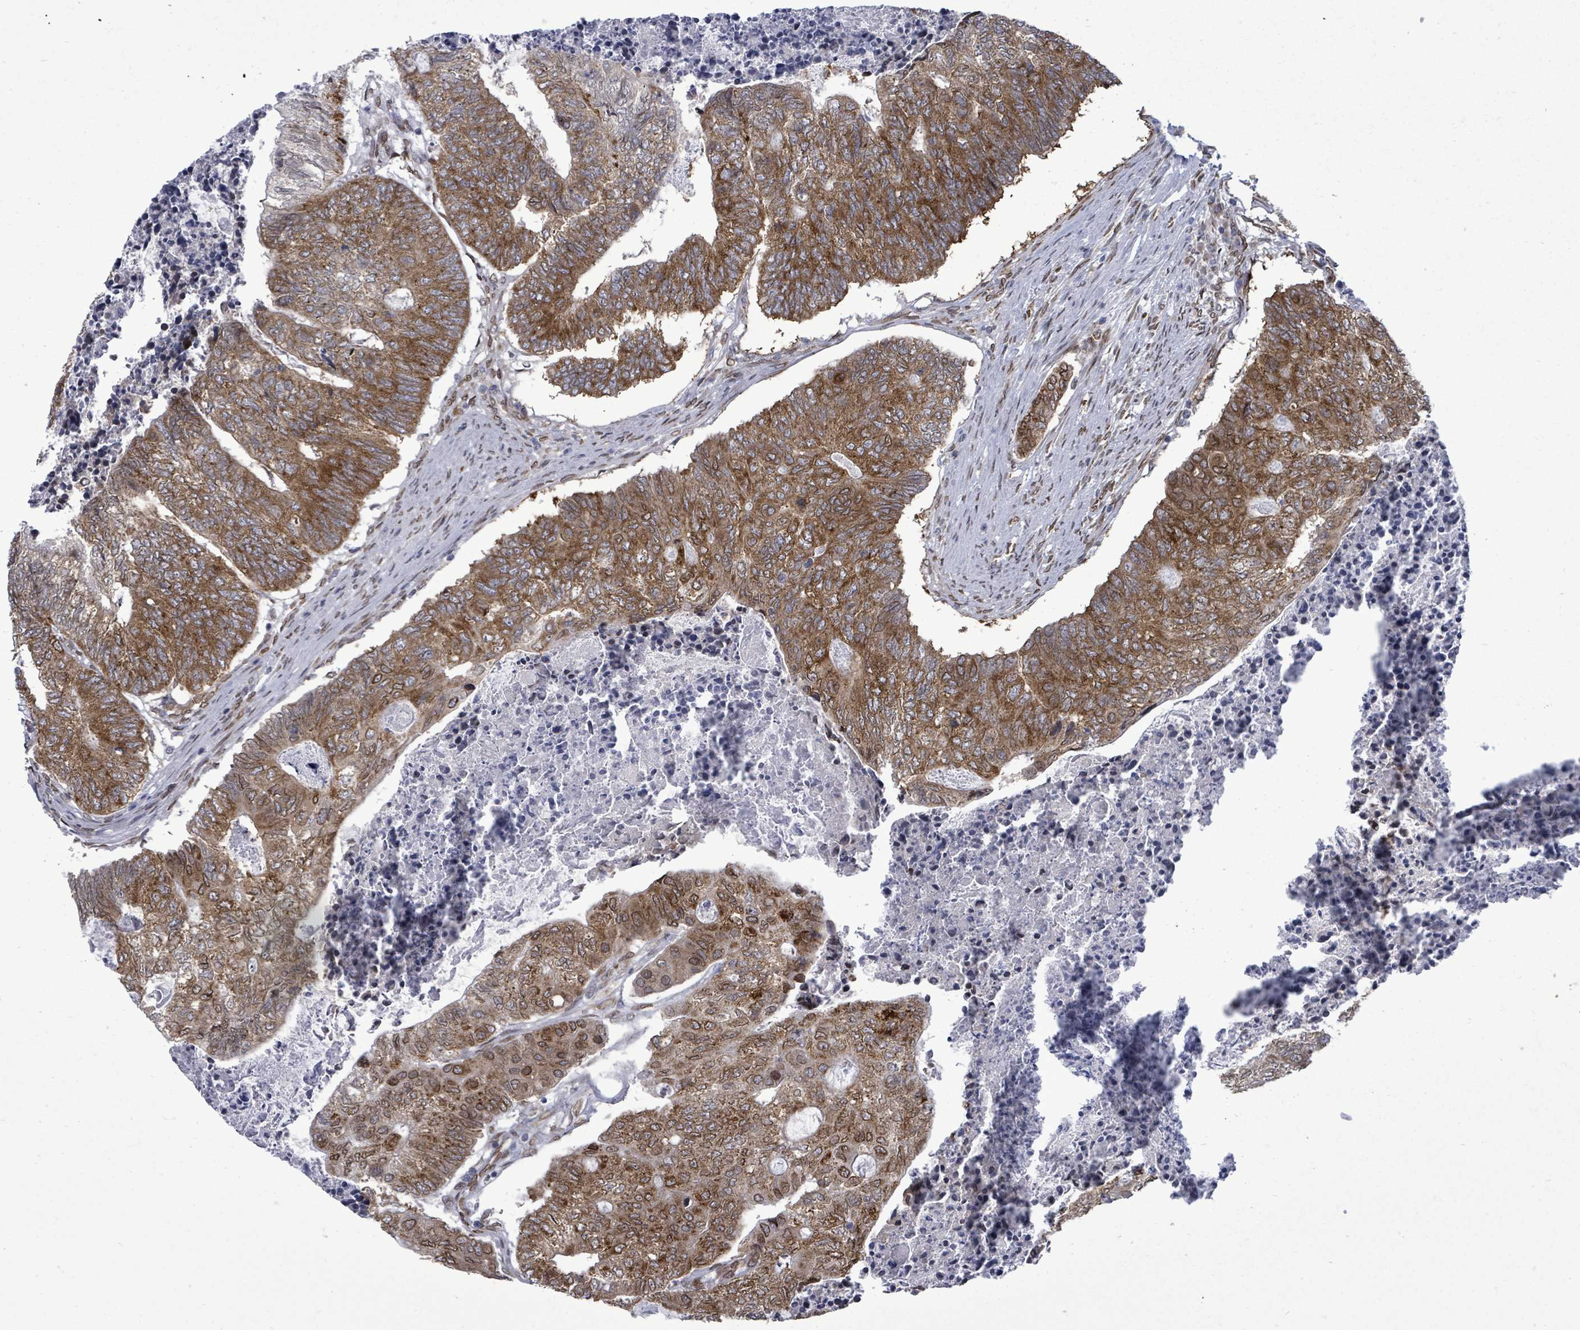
{"staining": {"intensity": "moderate", "quantity": ">75%", "location": "cytoplasmic/membranous,nuclear"}, "tissue": "colorectal cancer", "cell_type": "Tumor cells", "image_type": "cancer", "snomed": [{"axis": "morphology", "description": "Adenocarcinoma, NOS"}, {"axis": "topography", "description": "Colon"}], "caption": "About >75% of tumor cells in adenocarcinoma (colorectal) display moderate cytoplasmic/membranous and nuclear protein expression as visualized by brown immunohistochemical staining.", "gene": "ARFGAP1", "patient": {"sex": "female", "age": 67}}